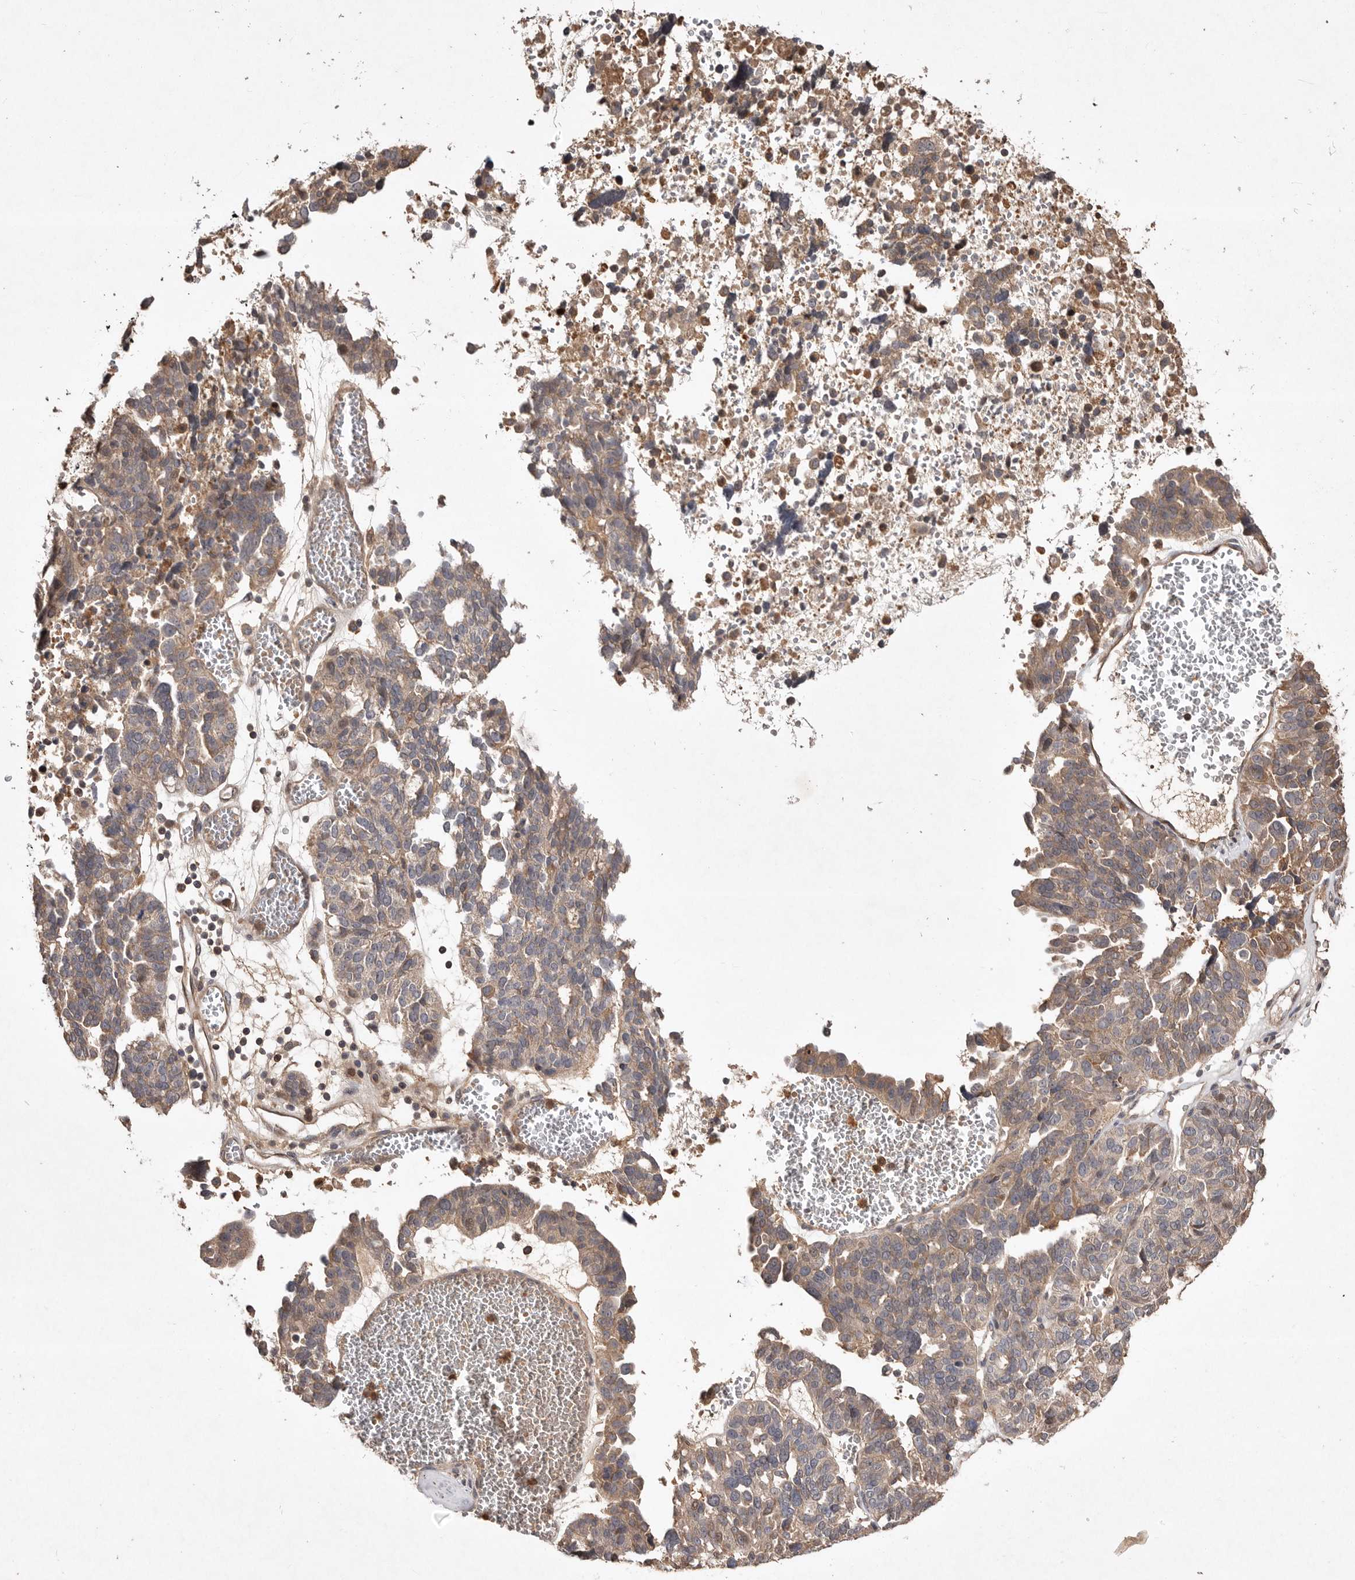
{"staining": {"intensity": "weak", "quantity": ">75%", "location": "cytoplasmic/membranous"}, "tissue": "ovarian cancer", "cell_type": "Tumor cells", "image_type": "cancer", "snomed": [{"axis": "morphology", "description": "Cystadenocarcinoma, serous, NOS"}, {"axis": "topography", "description": "Ovary"}], "caption": "A brown stain highlights weak cytoplasmic/membranous expression of a protein in human ovarian serous cystadenocarcinoma tumor cells. The staining is performed using DAB brown chromogen to label protein expression. The nuclei are counter-stained blue using hematoxylin.", "gene": "VN1R4", "patient": {"sex": "female", "age": 59}}